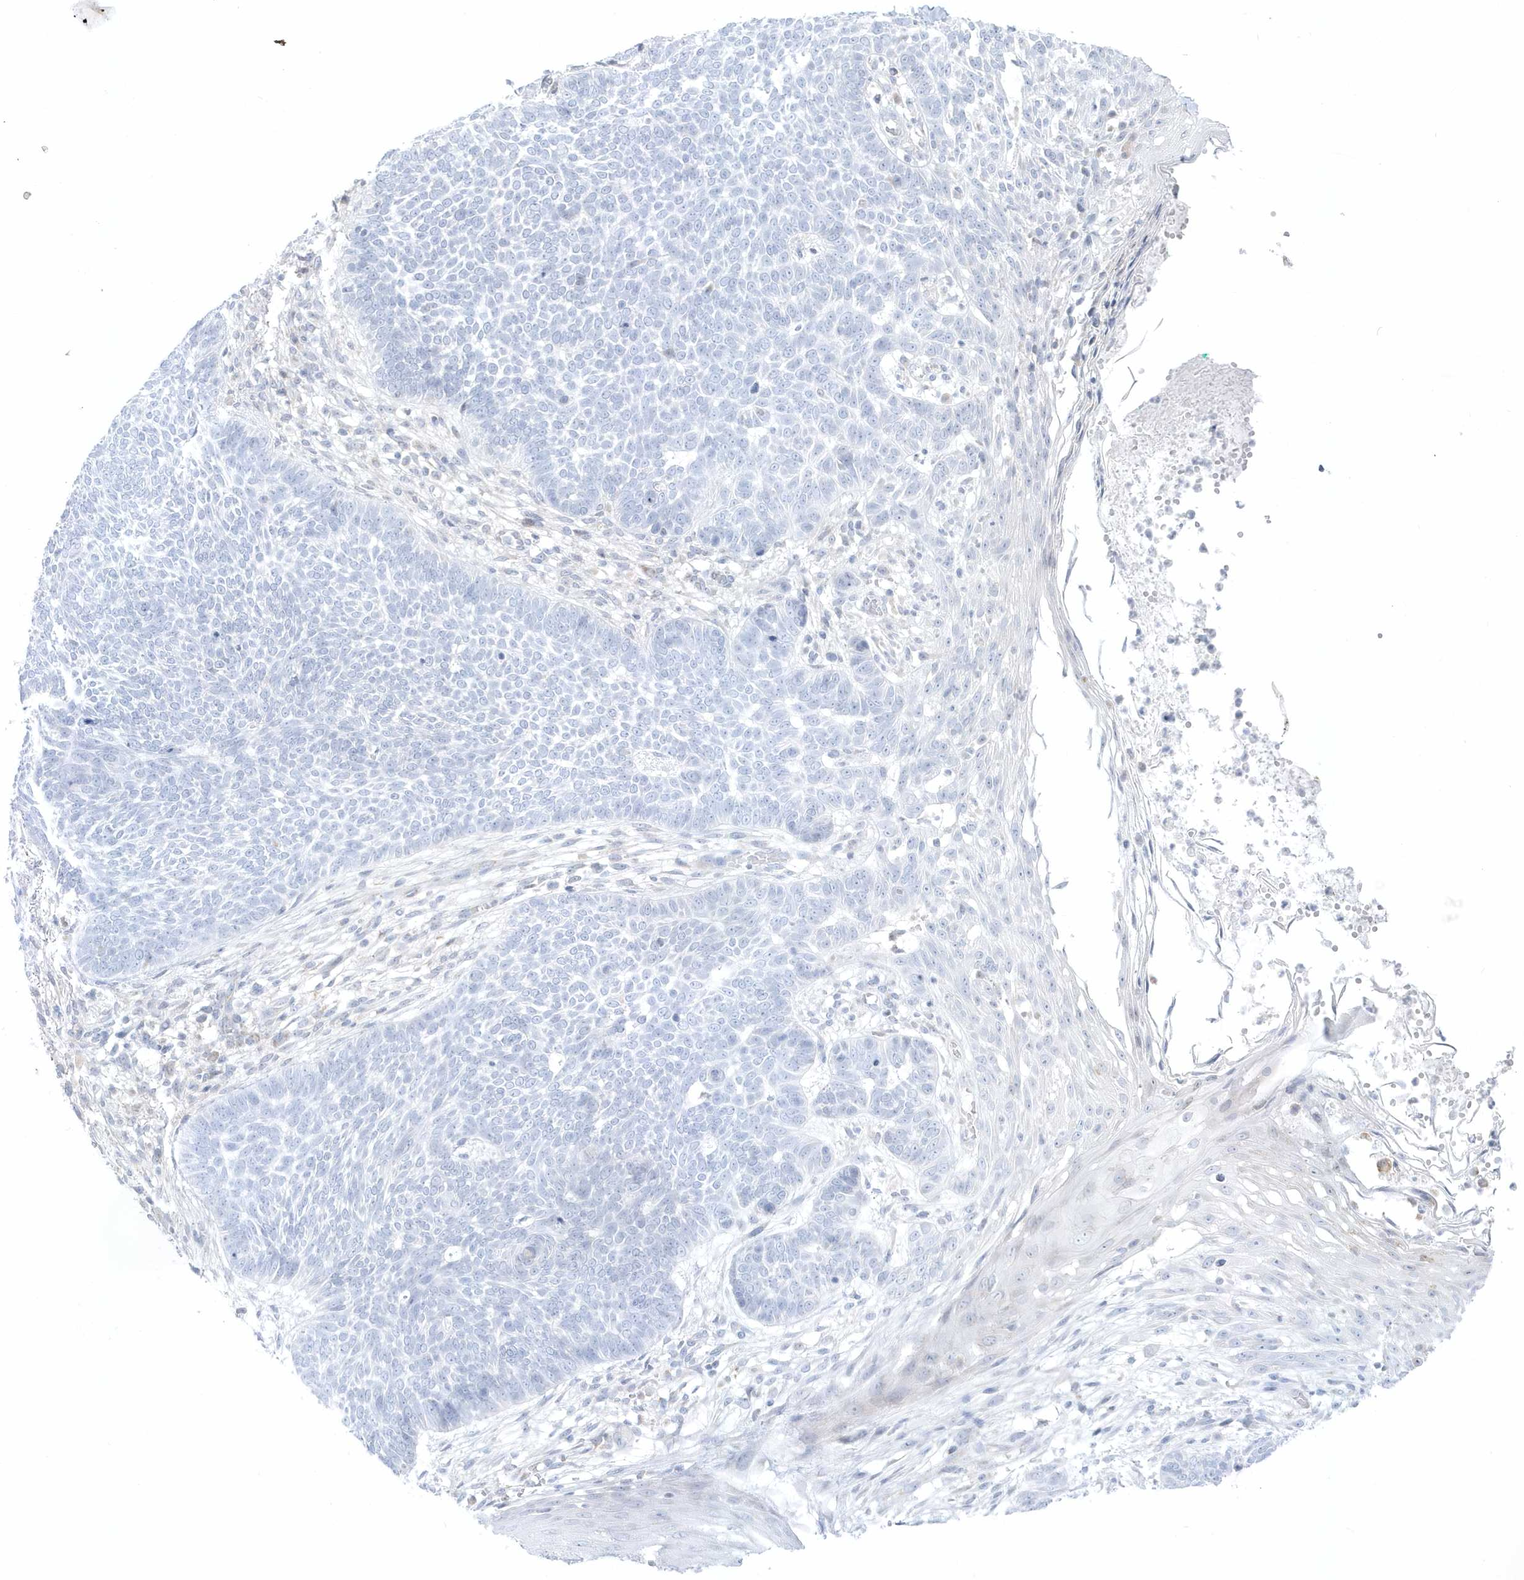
{"staining": {"intensity": "negative", "quantity": "none", "location": "none"}, "tissue": "skin cancer", "cell_type": "Tumor cells", "image_type": "cancer", "snomed": [{"axis": "morphology", "description": "Normal tissue, NOS"}, {"axis": "morphology", "description": "Basal cell carcinoma"}, {"axis": "topography", "description": "Skin"}], "caption": "Basal cell carcinoma (skin) was stained to show a protein in brown. There is no significant staining in tumor cells.", "gene": "PCBD1", "patient": {"sex": "male", "age": 64}}